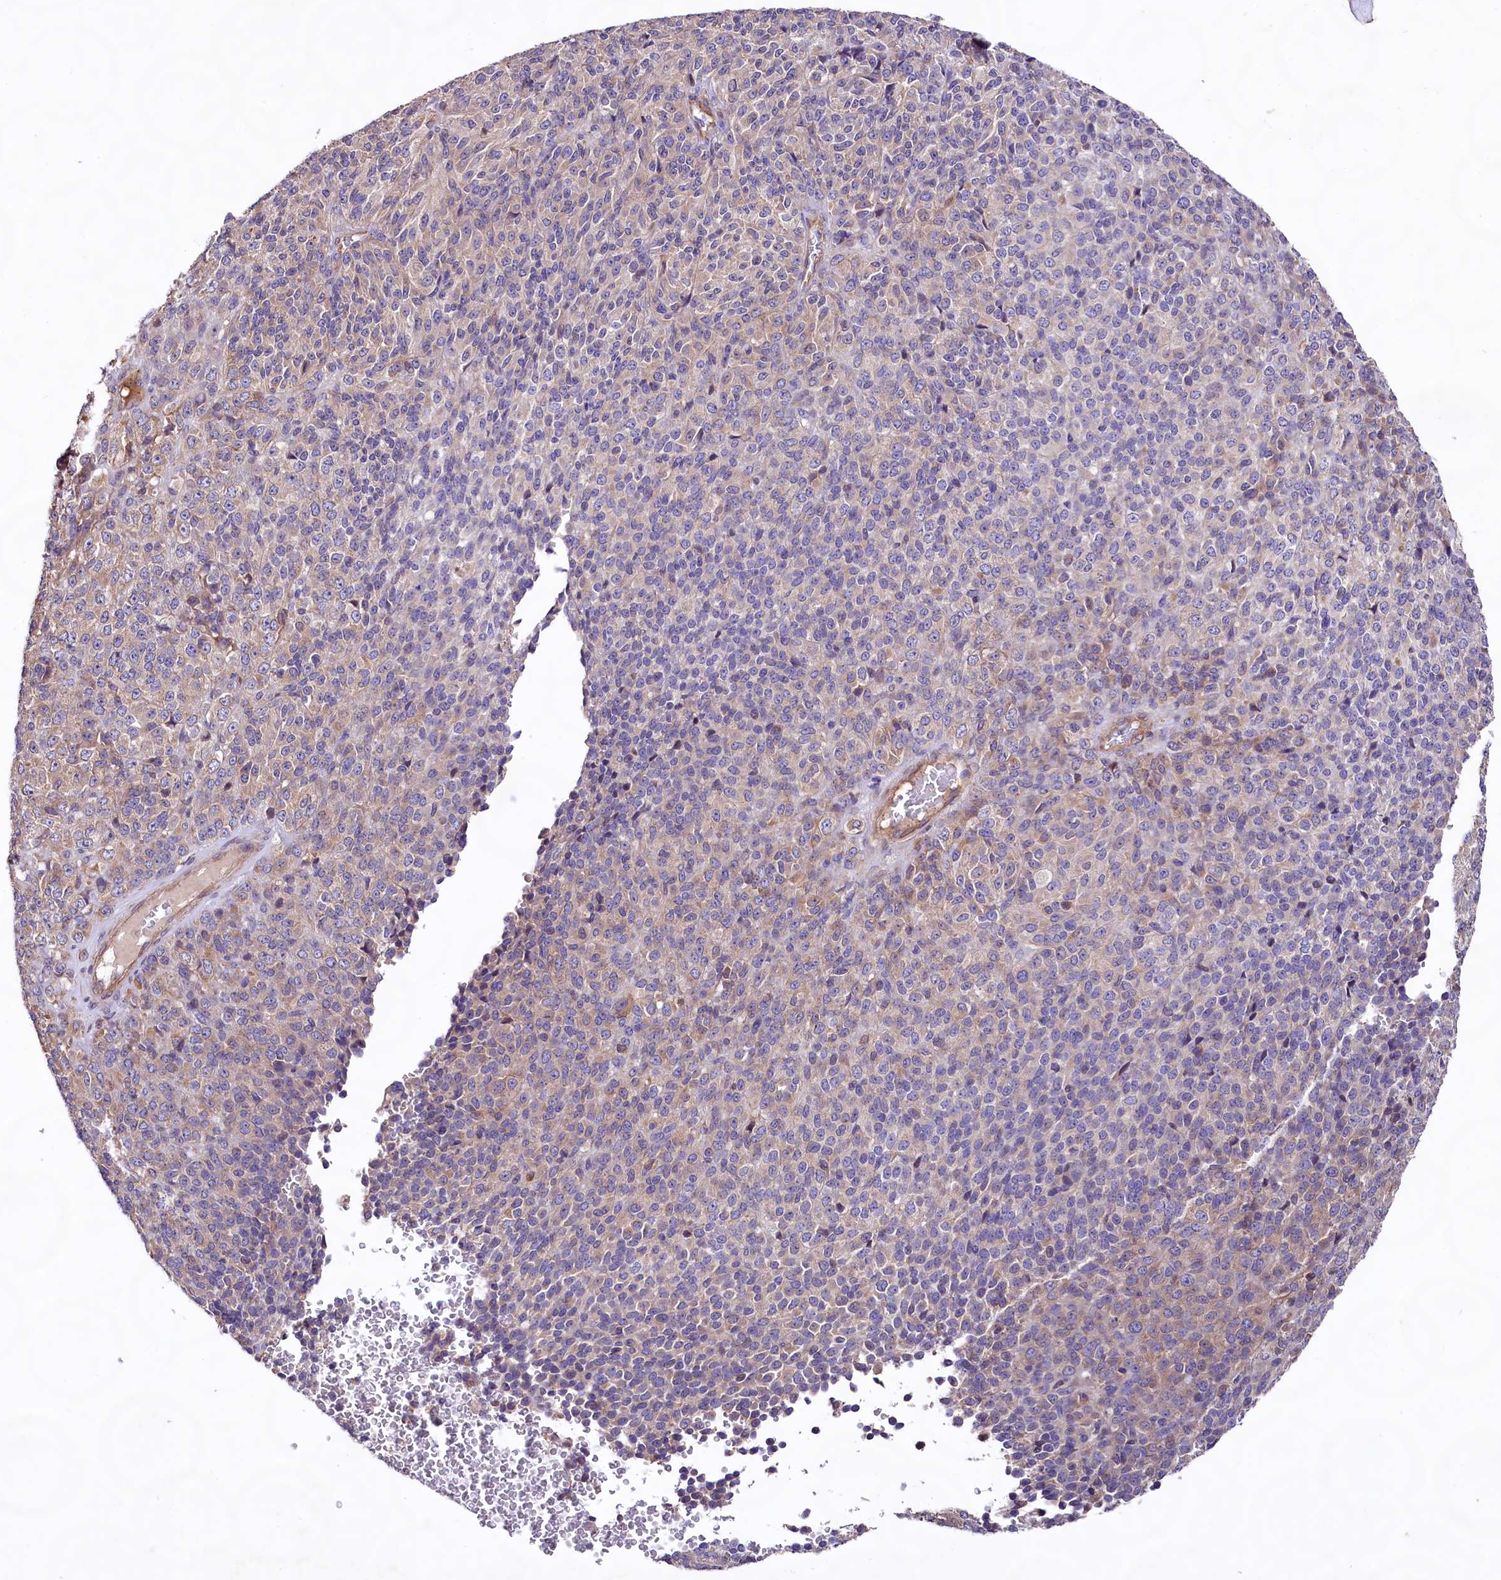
{"staining": {"intensity": "weak", "quantity": "25%-75%", "location": "cytoplasmic/membranous"}, "tissue": "melanoma", "cell_type": "Tumor cells", "image_type": "cancer", "snomed": [{"axis": "morphology", "description": "Malignant melanoma, Metastatic site"}, {"axis": "topography", "description": "Brain"}], "caption": "This is an image of immunohistochemistry (IHC) staining of malignant melanoma (metastatic site), which shows weak positivity in the cytoplasmic/membranous of tumor cells.", "gene": "VPS11", "patient": {"sex": "female", "age": 56}}